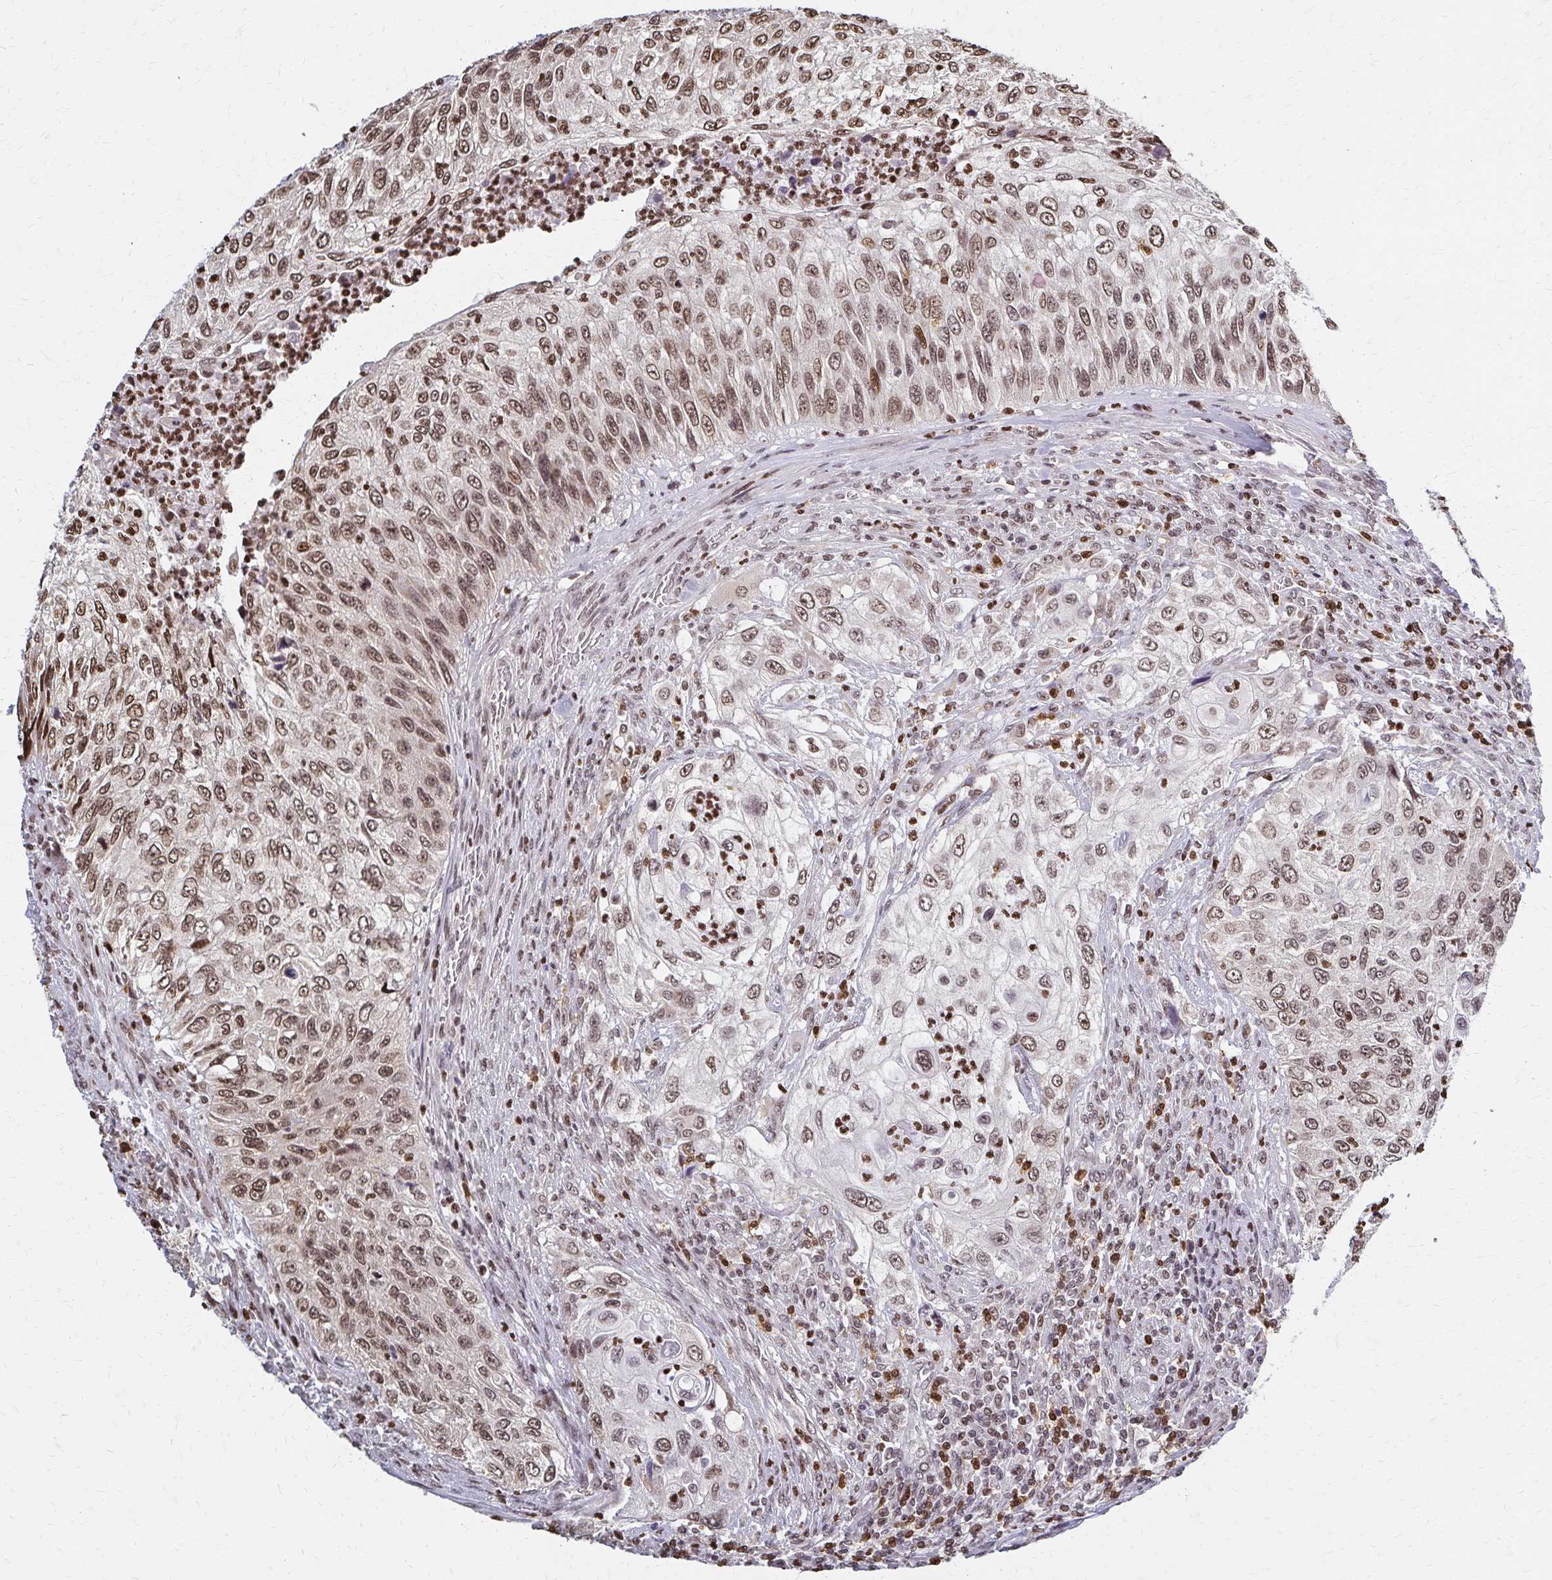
{"staining": {"intensity": "moderate", "quantity": ">75%", "location": "nuclear"}, "tissue": "urothelial cancer", "cell_type": "Tumor cells", "image_type": "cancer", "snomed": [{"axis": "morphology", "description": "Urothelial carcinoma, High grade"}, {"axis": "topography", "description": "Urinary bladder"}], "caption": "Urothelial cancer tissue exhibits moderate nuclear positivity in about >75% of tumor cells", "gene": "HOXA9", "patient": {"sex": "female", "age": 60}}